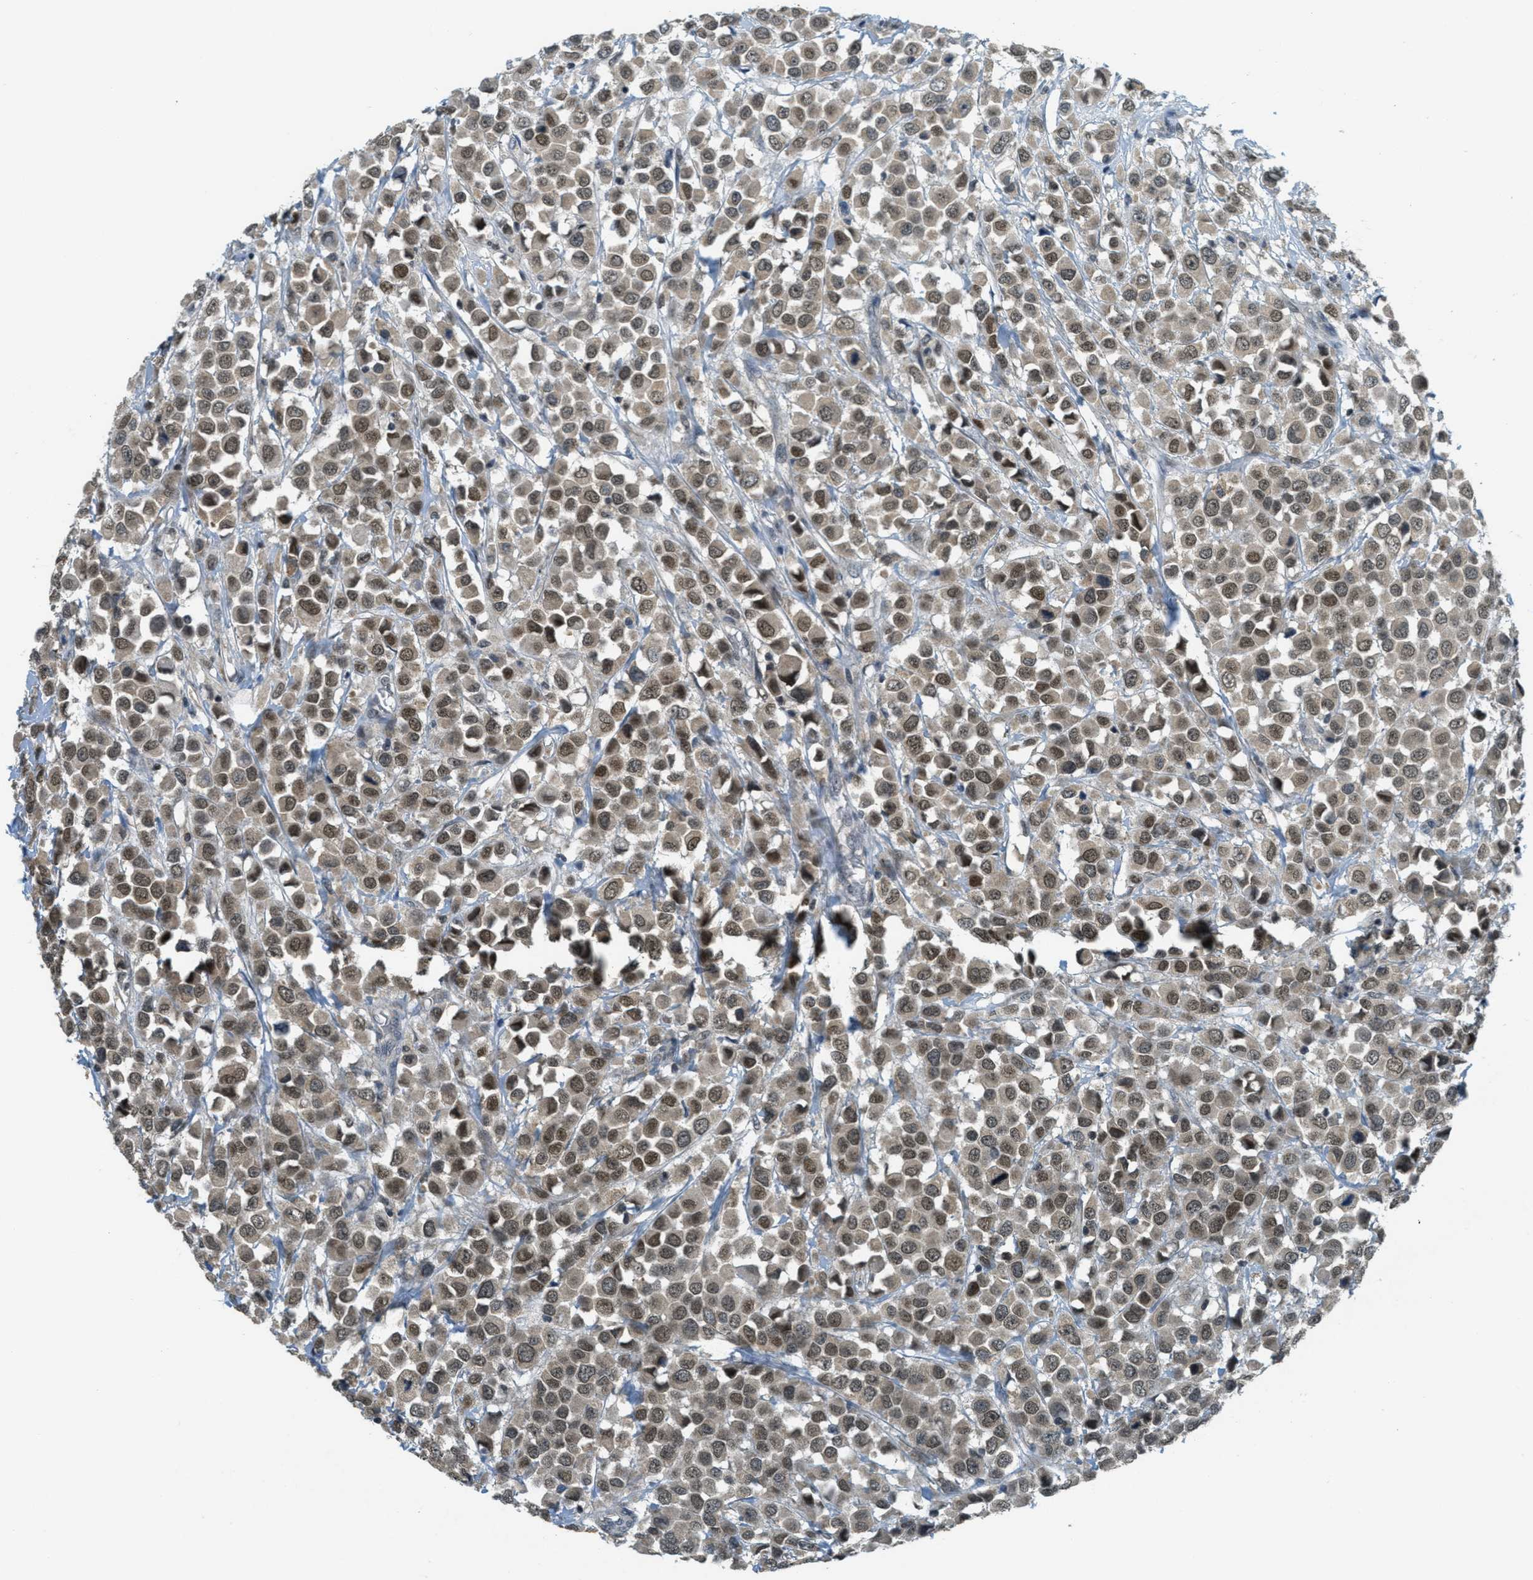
{"staining": {"intensity": "moderate", "quantity": ">75%", "location": "cytoplasmic/membranous,nuclear"}, "tissue": "breast cancer", "cell_type": "Tumor cells", "image_type": "cancer", "snomed": [{"axis": "morphology", "description": "Duct carcinoma"}, {"axis": "topography", "description": "Breast"}], "caption": "A medium amount of moderate cytoplasmic/membranous and nuclear staining is seen in approximately >75% of tumor cells in breast infiltrating ductal carcinoma tissue. (Brightfield microscopy of DAB IHC at high magnification).", "gene": "TCF20", "patient": {"sex": "female", "age": 61}}